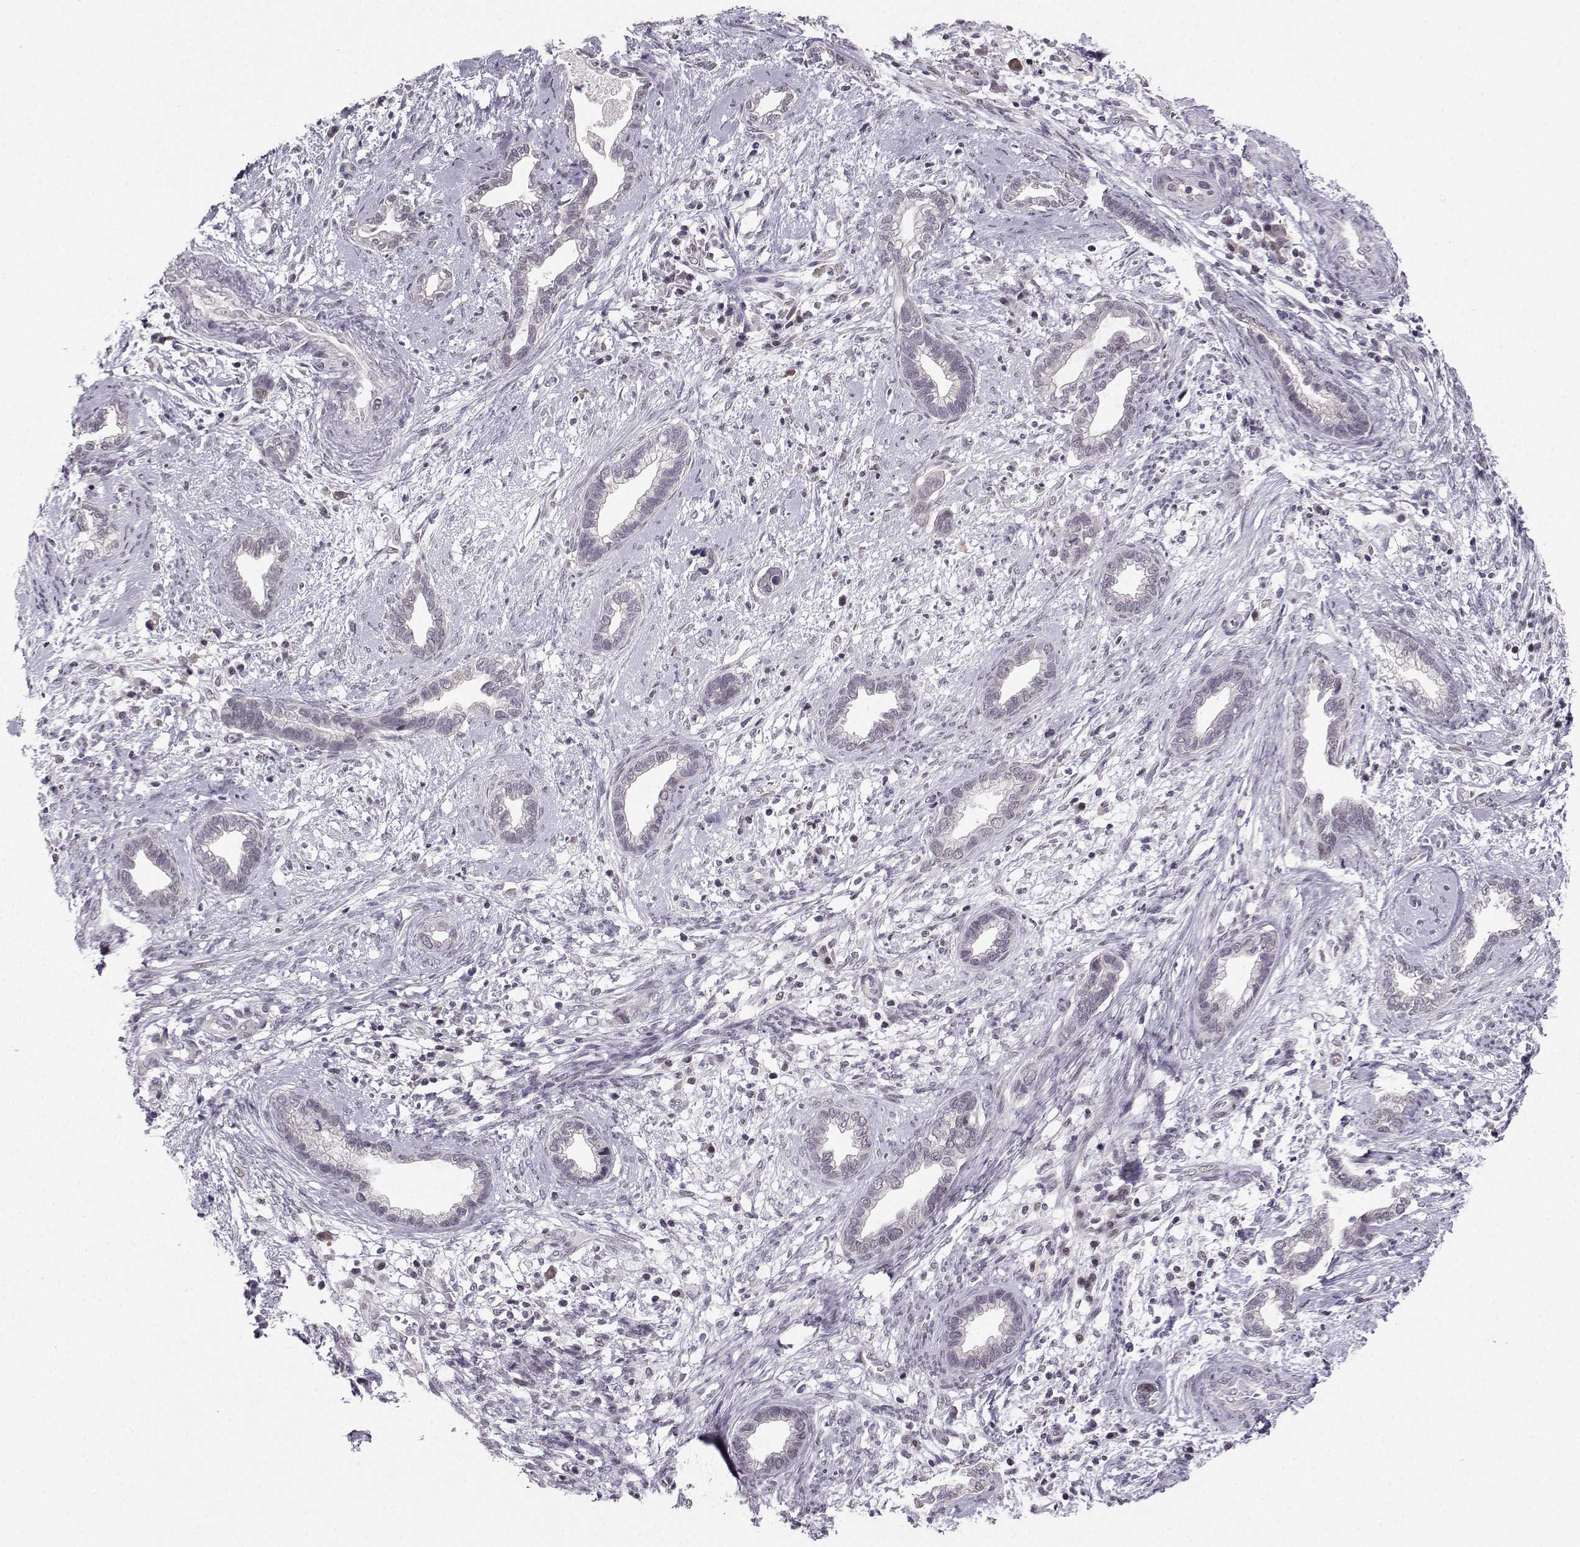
{"staining": {"intensity": "negative", "quantity": "none", "location": "none"}, "tissue": "cervical cancer", "cell_type": "Tumor cells", "image_type": "cancer", "snomed": [{"axis": "morphology", "description": "Adenocarcinoma, NOS"}, {"axis": "topography", "description": "Cervix"}], "caption": "An image of human cervical cancer (adenocarcinoma) is negative for staining in tumor cells. (DAB (3,3'-diaminobenzidine) immunohistochemistry, high magnification).", "gene": "LIN28A", "patient": {"sex": "female", "age": 62}}